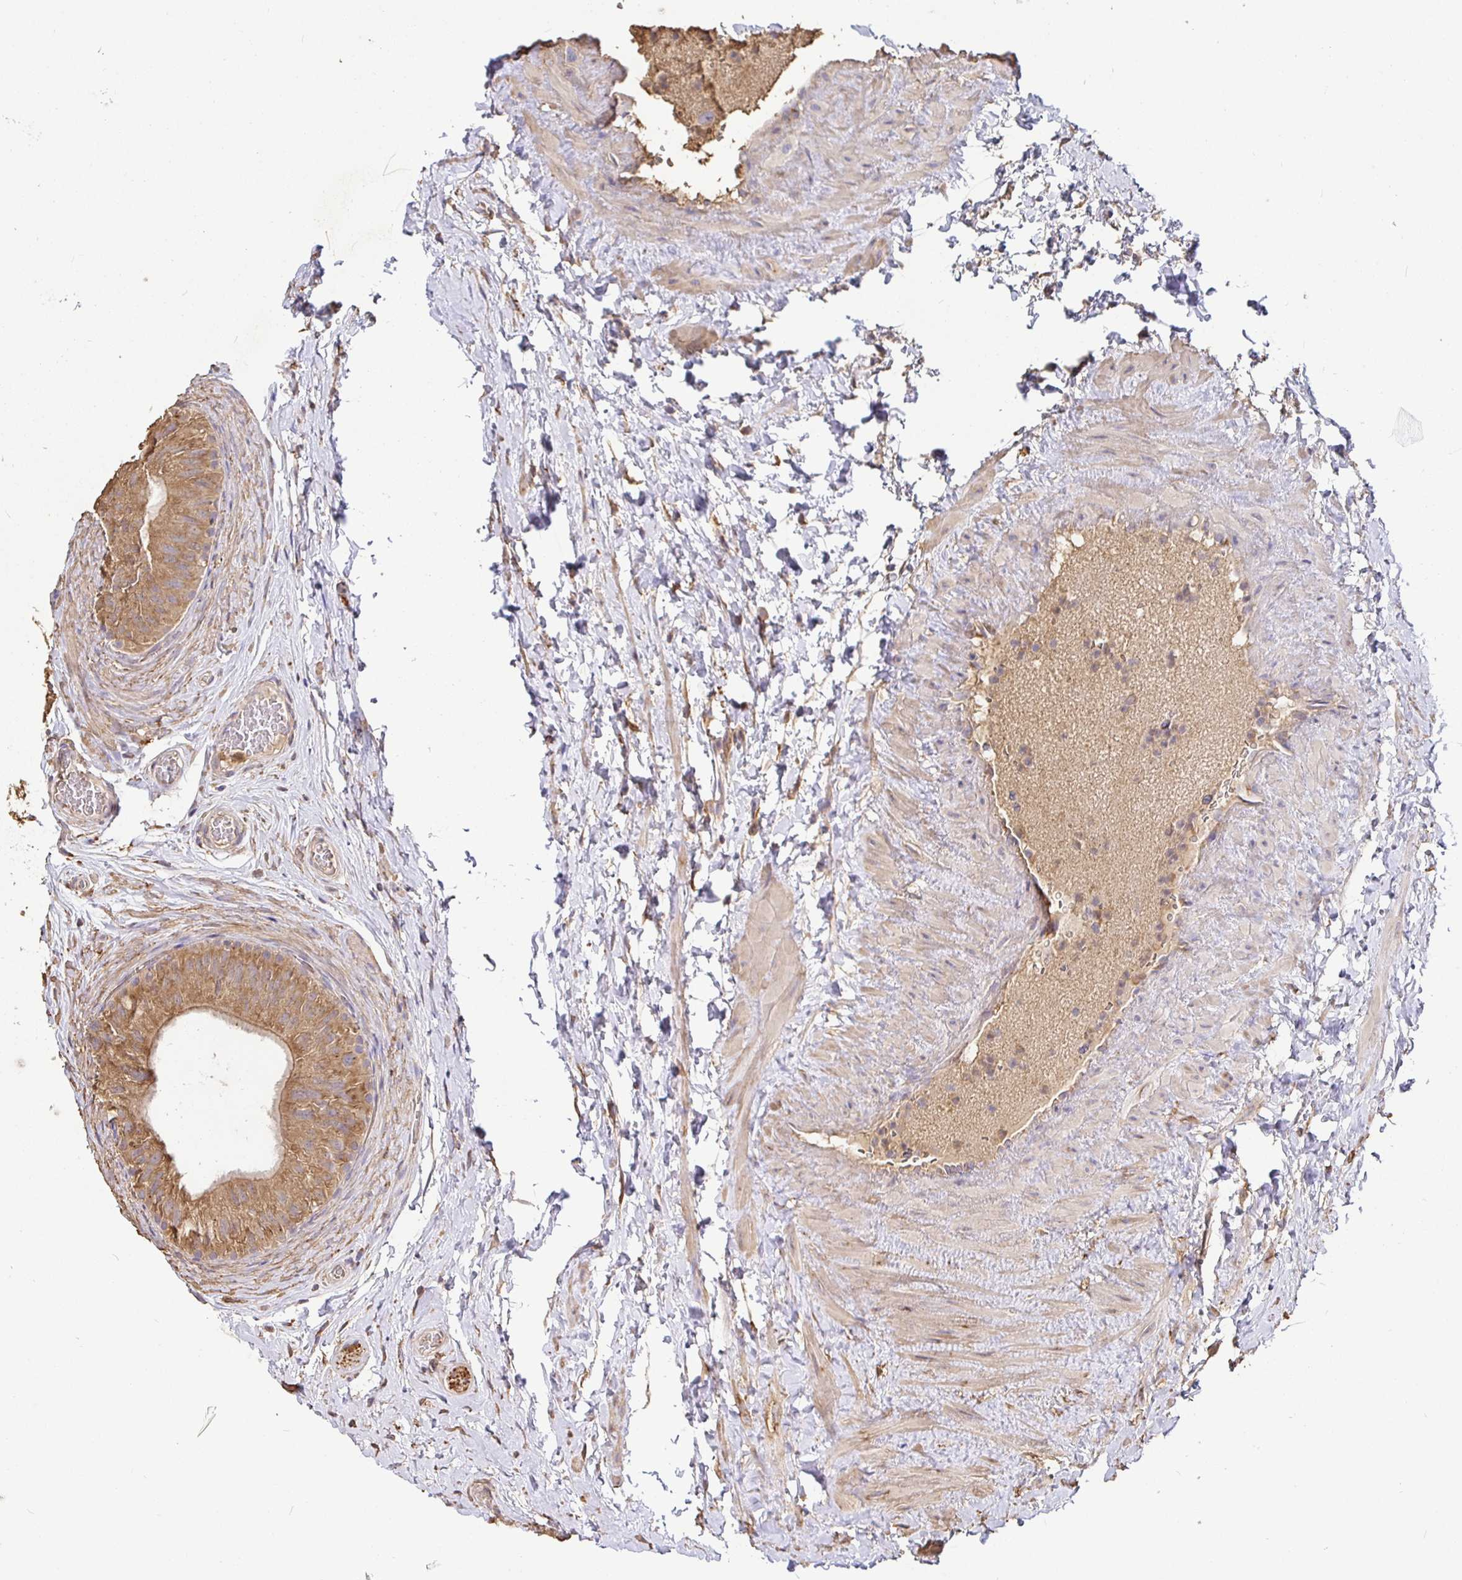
{"staining": {"intensity": "moderate", "quantity": ">75%", "location": "cytoplasmic/membranous"}, "tissue": "epididymis", "cell_type": "Glandular cells", "image_type": "normal", "snomed": [{"axis": "morphology", "description": "Normal tissue, NOS"}, {"axis": "topography", "description": "Epididymis, spermatic cord, NOS"}, {"axis": "topography", "description": "Epididymis"}], "caption": "IHC micrograph of unremarkable epididymis: epididymis stained using immunohistochemistry reveals medium levels of moderate protein expression localized specifically in the cytoplasmic/membranous of glandular cells, appearing as a cytoplasmic/membranous brown color.", "gene": "MAPK8IP3", "patient": {"sex": "male", "age": 31}}